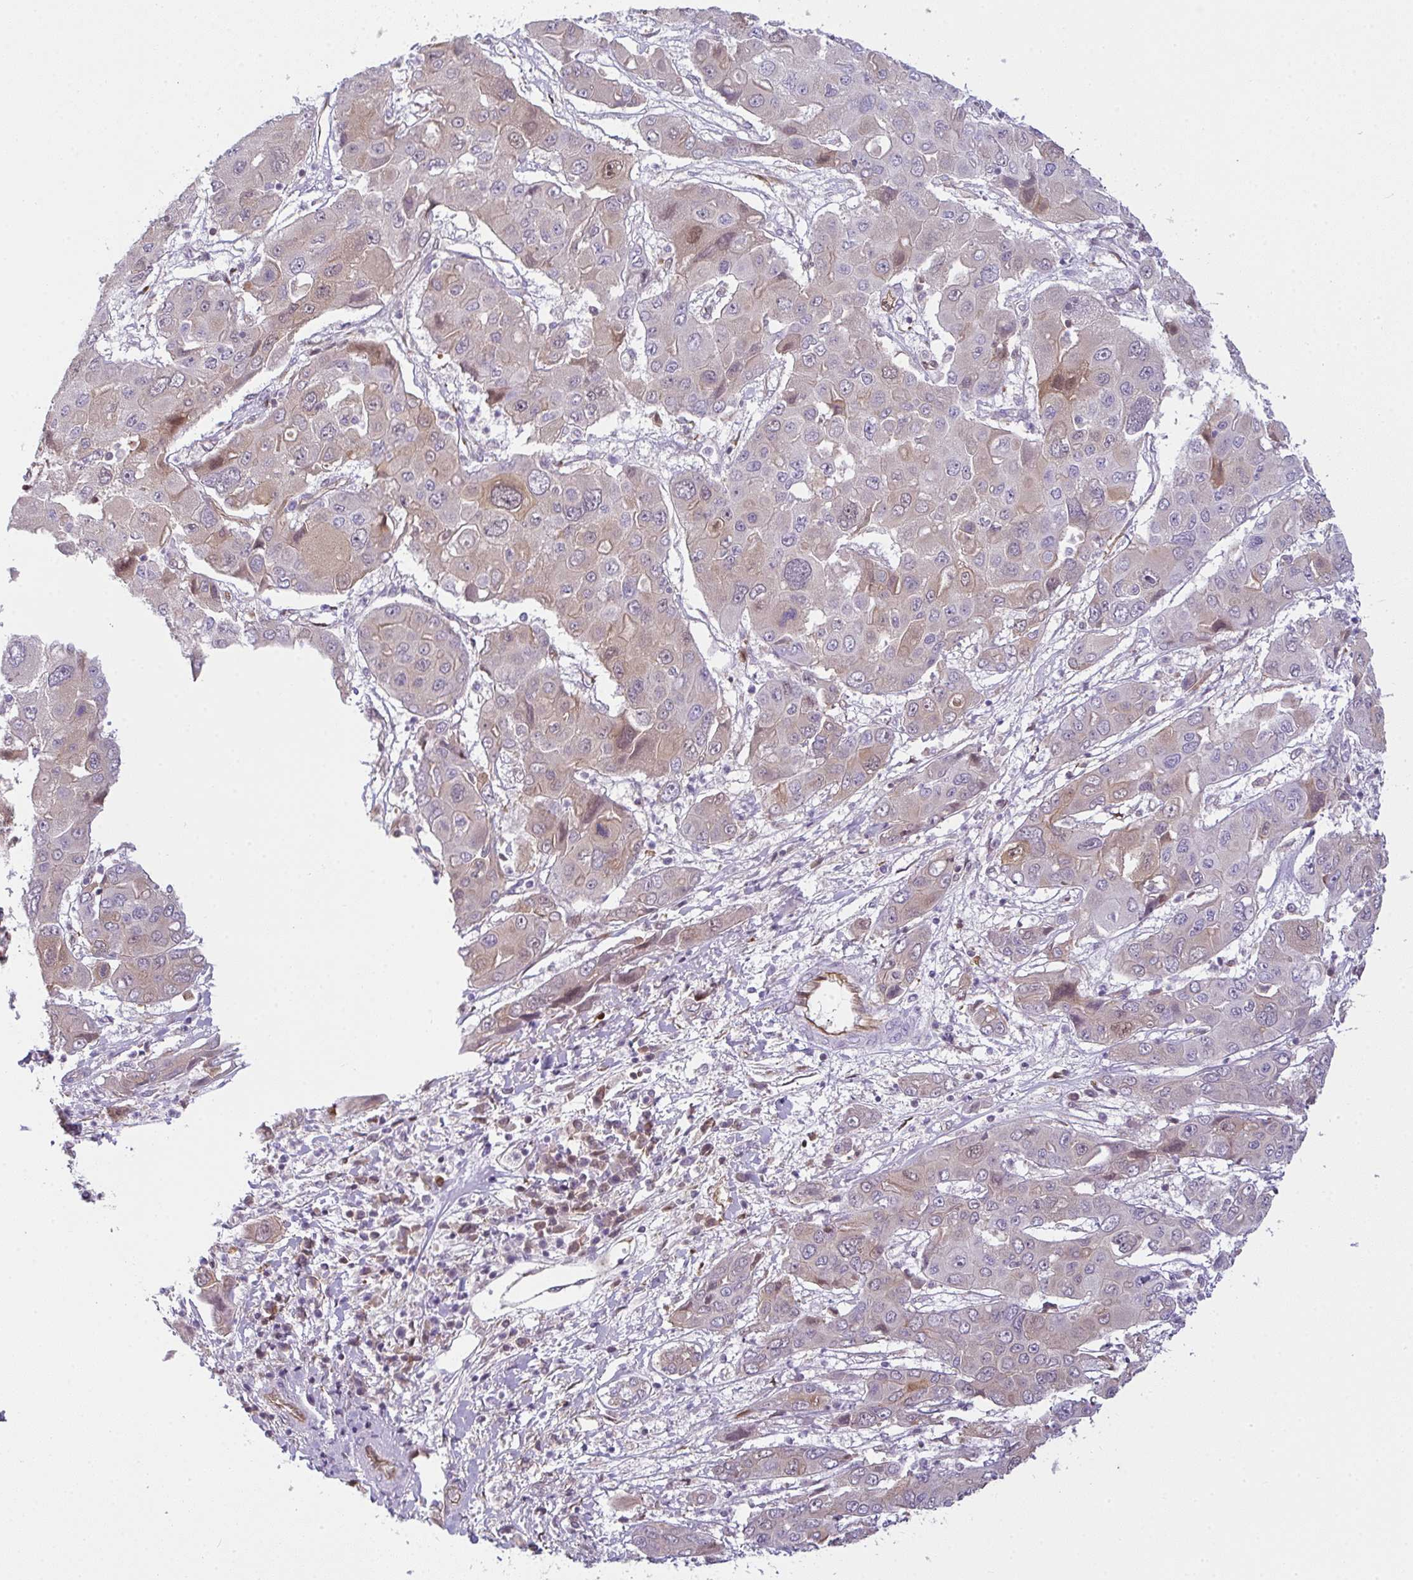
{"staining": {"intensity": "moderate", "quantity": "<25%", "location": "cytoplasmic/membranous,nuclear"}, "tissue": "liver cancer", "cell_type": "Tumor cells", "image_type": "cancer", "snomed": [{"axis": "morphology", "description": "Cholangiocarcinoma"}, {"axis": "topography", "description": "Liver"}], "caption": "A brown stain labels moderate cytoplasmic/membranous and nuclear expression of a protein in human liver cholangiocarcinoma tumor cells.", "gene": "COX7B", "patient": {"sex": "male", "age": 67}}